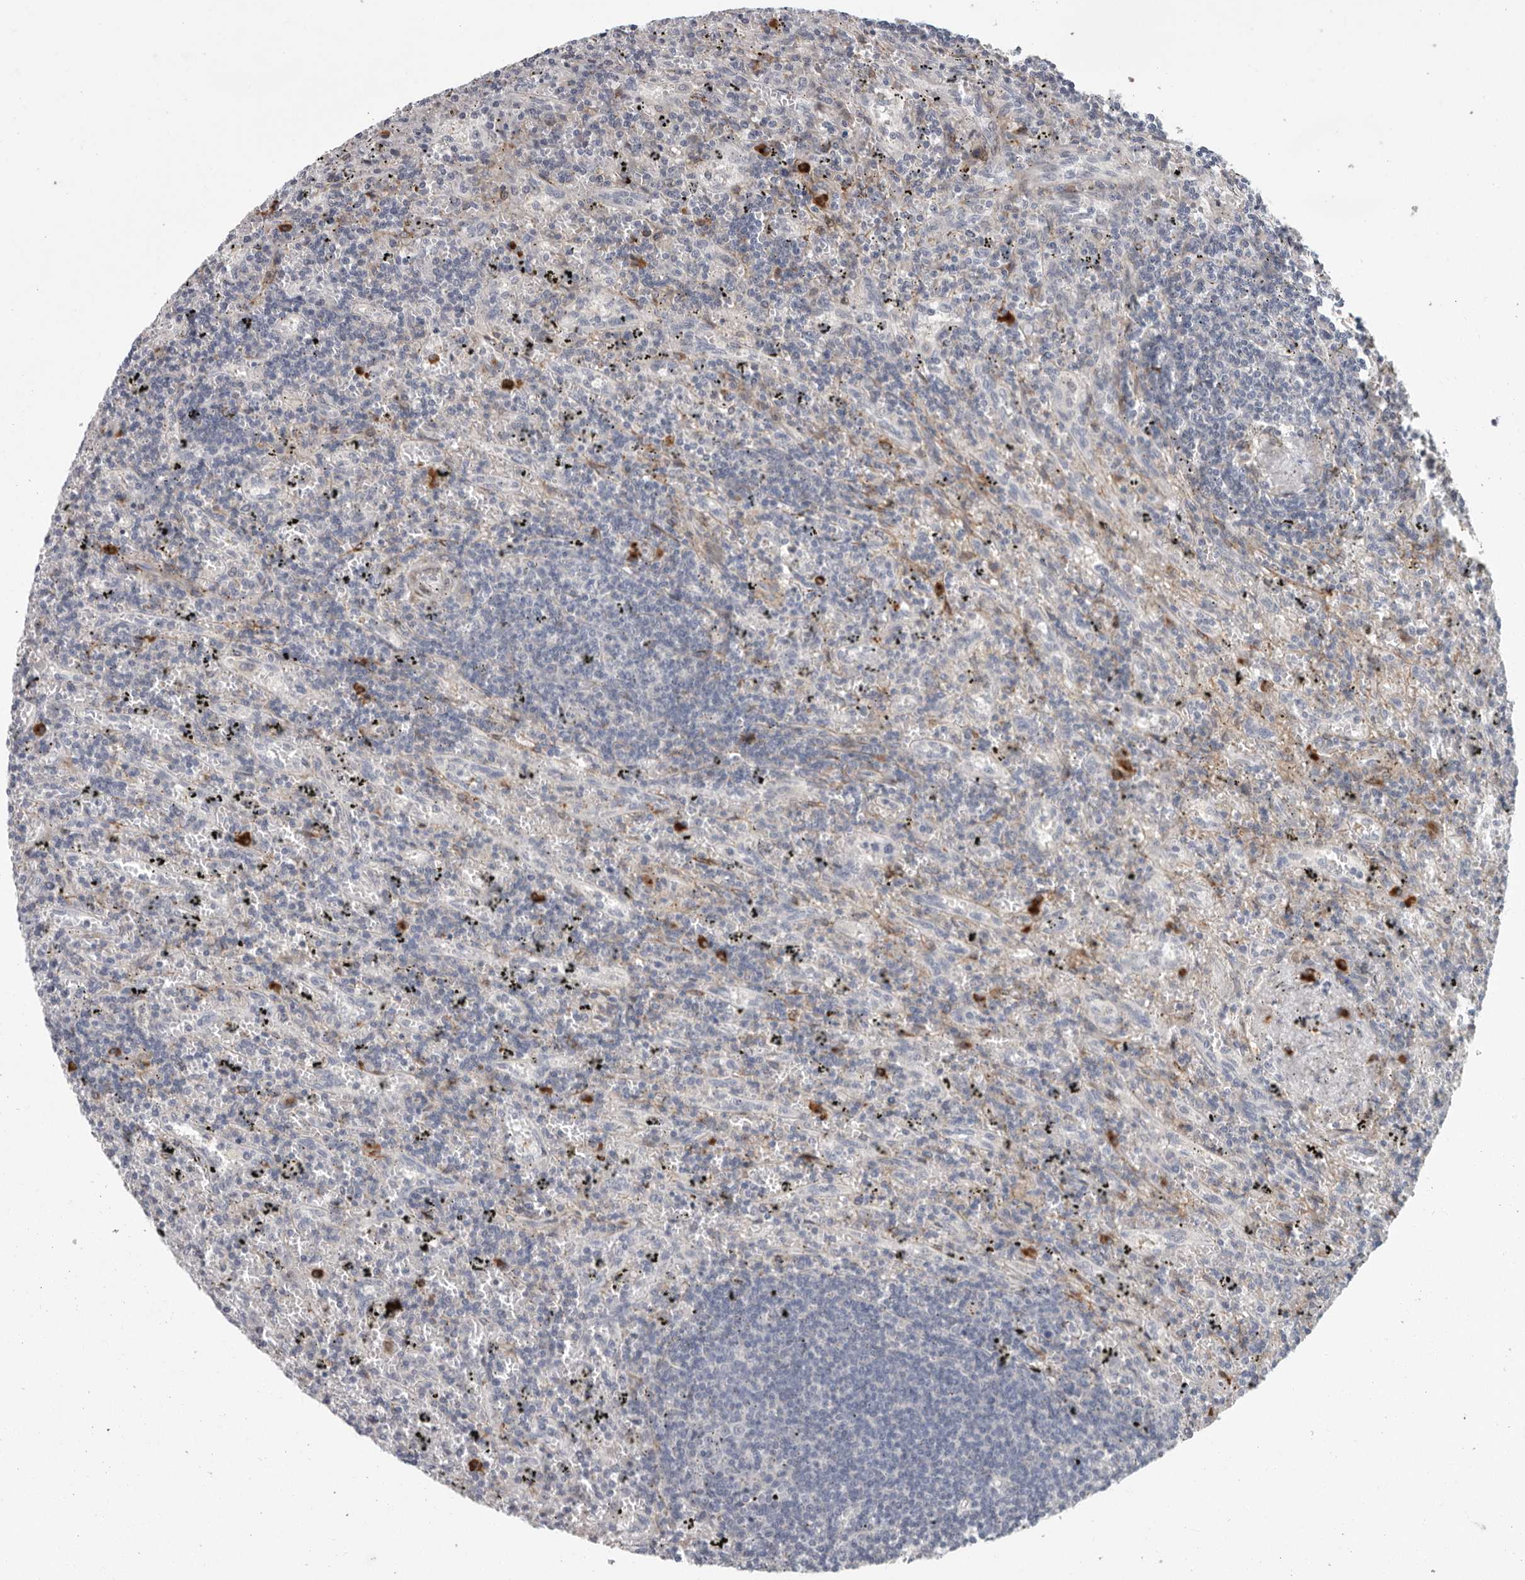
{"staining": {"intensity": "negative", "quantity": "none", "location": "none"}, "tissue": "lymphoma", "cell_type": "Tumor cells", "image_type": "cancer", "snomed": [{"axis": "morphology", "description": "Malignant lymphoma, non-Hodgkin's type, Low grade"}, {"axis": "topography", "description": "Spleen"}], "caption": "Image shows no protein expression in tumor cells of lymphoma tissue. (Brightfield microscopy of DAB (3,3'-diaminobenzidine) immunohistochemistry (IHC) at high magnification).", "gene": "ATXN3L", "patient": {"sex": "male", "age": 76}}